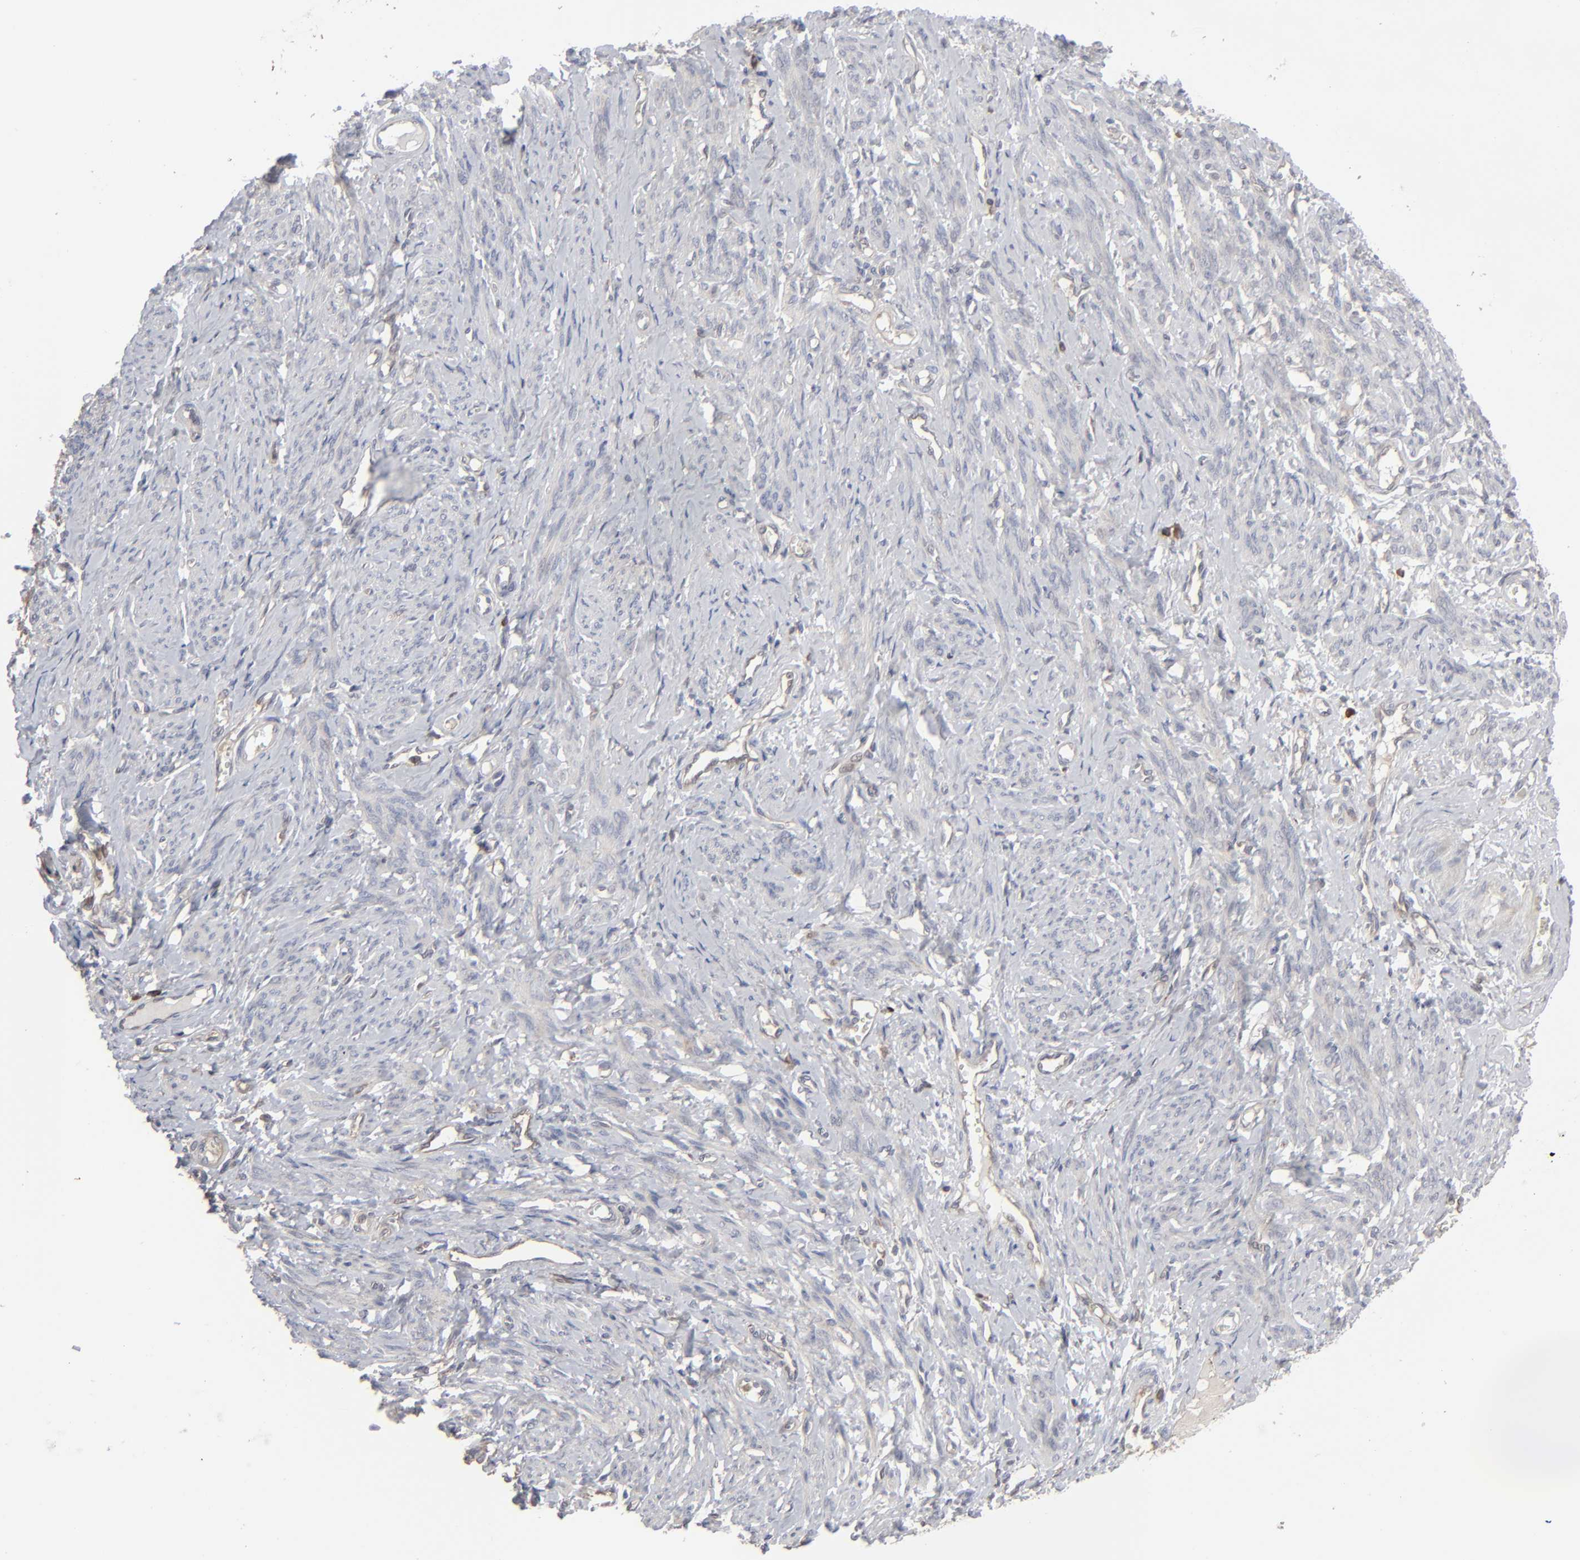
{"staining": {"intensity": "negative", "quantity": "none", "location": "none"}, "tissue": "smooth muscle", "cell_type": "Smooth muscle cells", "image_type": "normal", "snomed": [{"axis": "morphology", "description": "Normal tissue, NOS"}, {"axis": "topography", "description": "Cervix"}, {"axis": "topography", "description": "Endometrium"}], "caption": "DAB (3,3'-diaminobenzidine) immunohistochemical staining of benign smooth muscle exhibits no significant expression in smooth muscle cells.", "gene": "NME1", "patient": {"sex": "female", "age": 65}}